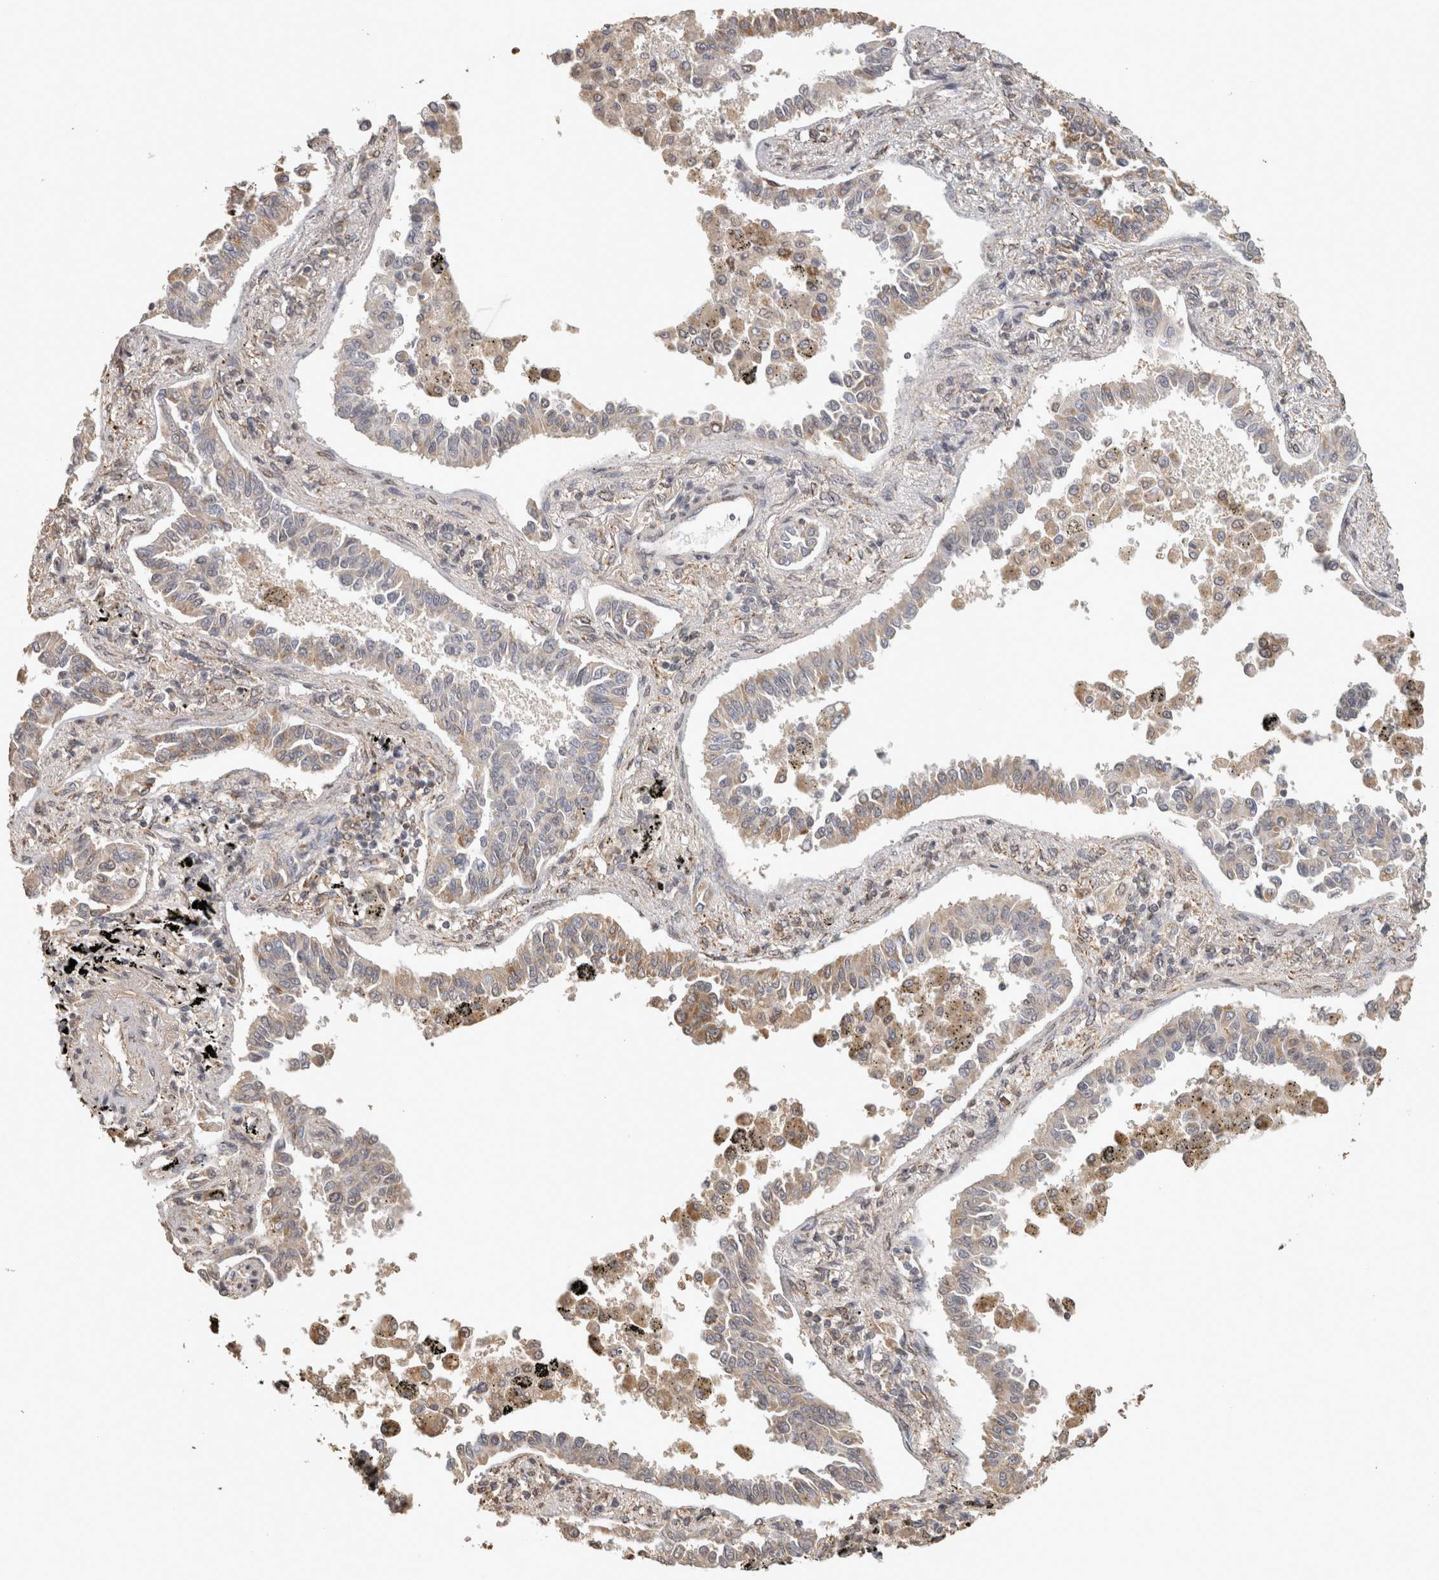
{"staining": {"intensity": "weak", "quantity": "25%-75%", "location": "cytoplasmic/membranous"}, "tissue": "lung cancer", "cell_type": "Tumor cells", "image_type": "cancer", "snomed": [{"axis": "morphology", "description": "Normal tissue, NOS"}, {"axis": "morphology", "description": "Adenocarcinoma, NOS"}, {"axis": "topography", "description": "Lung"}], "caption": "Approximately 25%-75% of tumor cells in human lung cancer (adenocarcinoma) show weak cytoplasmic/membranous protein staining as visualized by brown immunohistochemical staining.", "gene": "BNIP3L", "patient": {"sex": "male", "age": 59}}